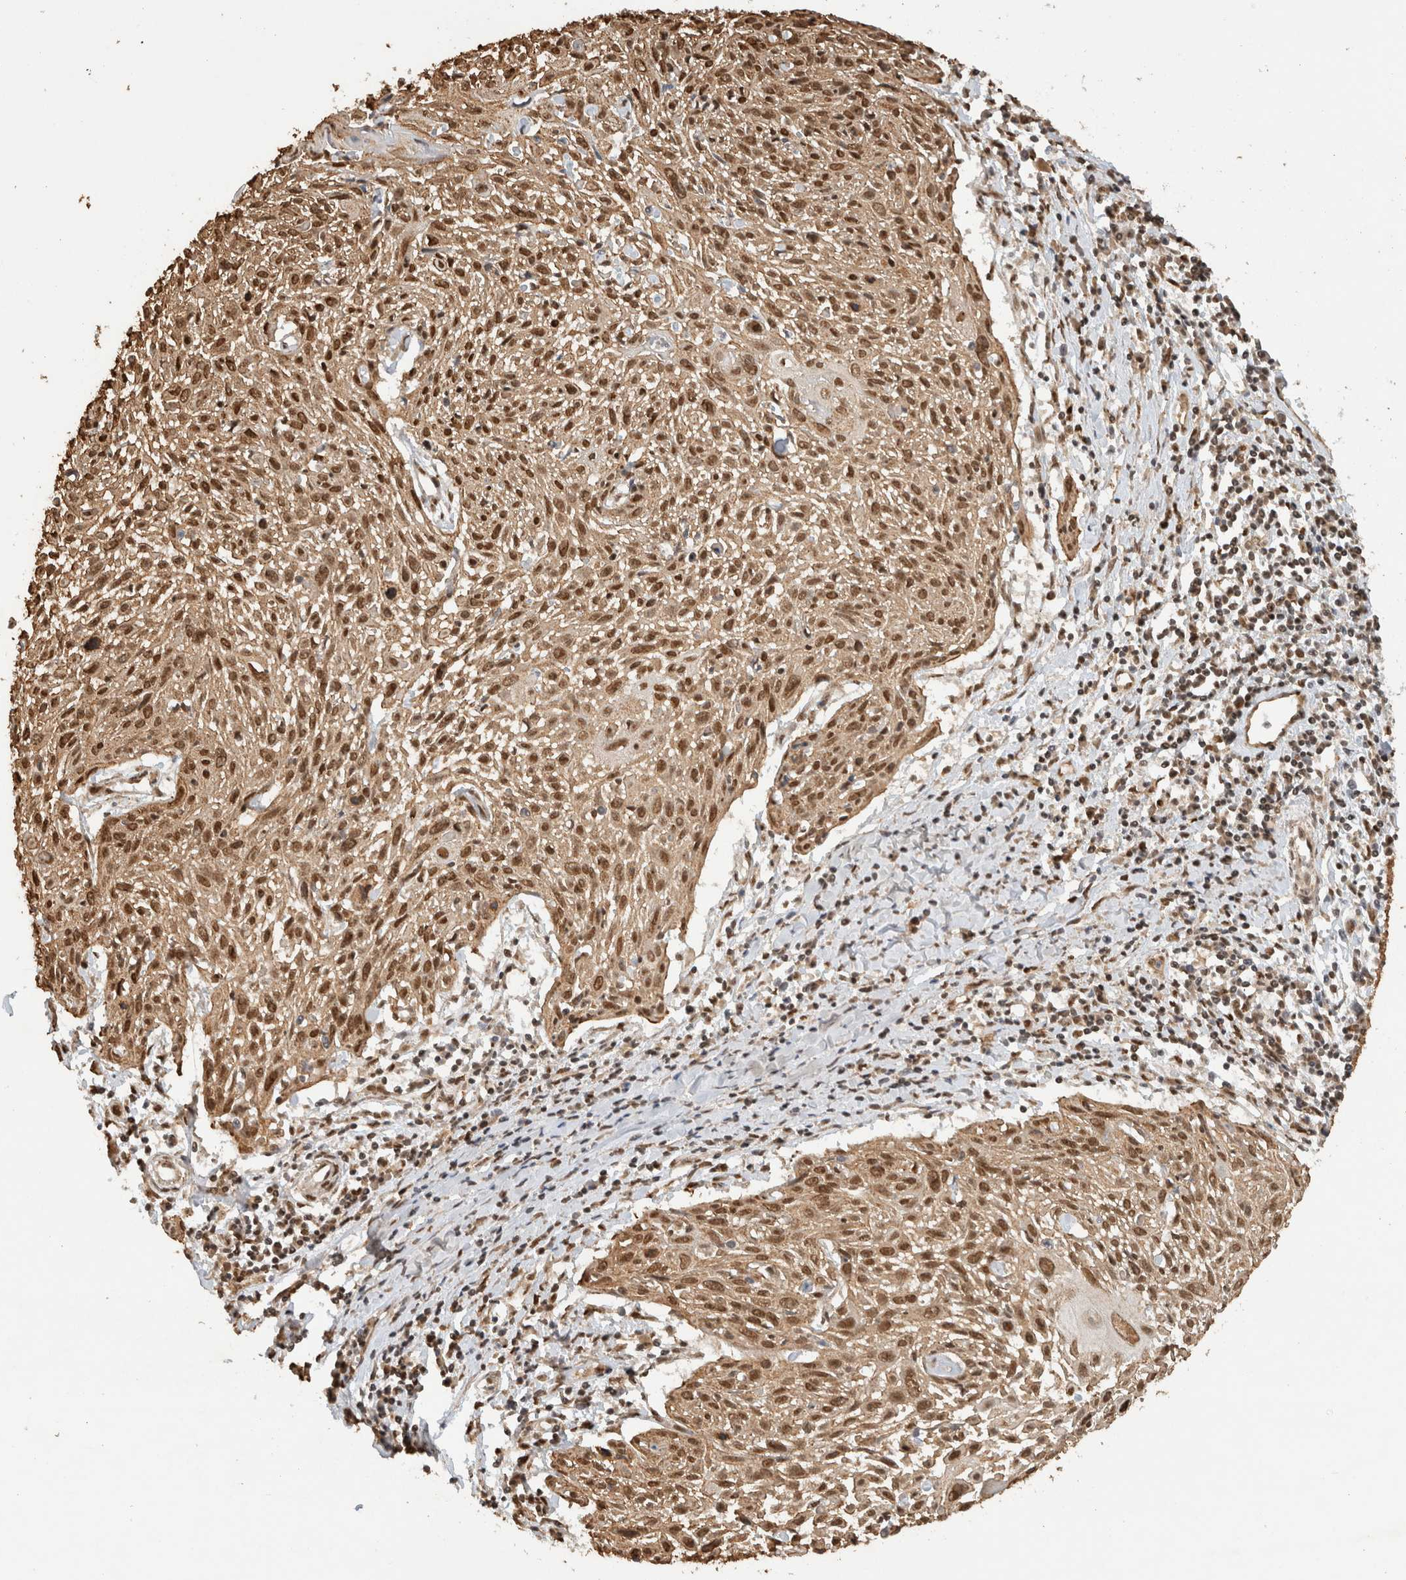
{"staining": {"intensity": "strong", "quantity": ">75%", "location": "nuclear"}, "tissue": "cervical cancer", "cell_type": "Tumor cells", "image_type": "cancer", "snomed": [{"axis": "morphology", "description": "Squamous cell carcinoma, NOS"}, {"axis": "topography", "description": "Cervix"}], "caption": "Protein staining of squamous cell carcinoma (cervical) tissue reveals strong nuclear staining in about >75% of tumor cells. The staining is performed using DAB (3,3'-diaminobenzidine) brown chromogen to label protein expression. The nuclei are counter-stained blue using hematoxylin.", "gene": "C1orf21", "patient": {"sex": "female", "age": 51}}